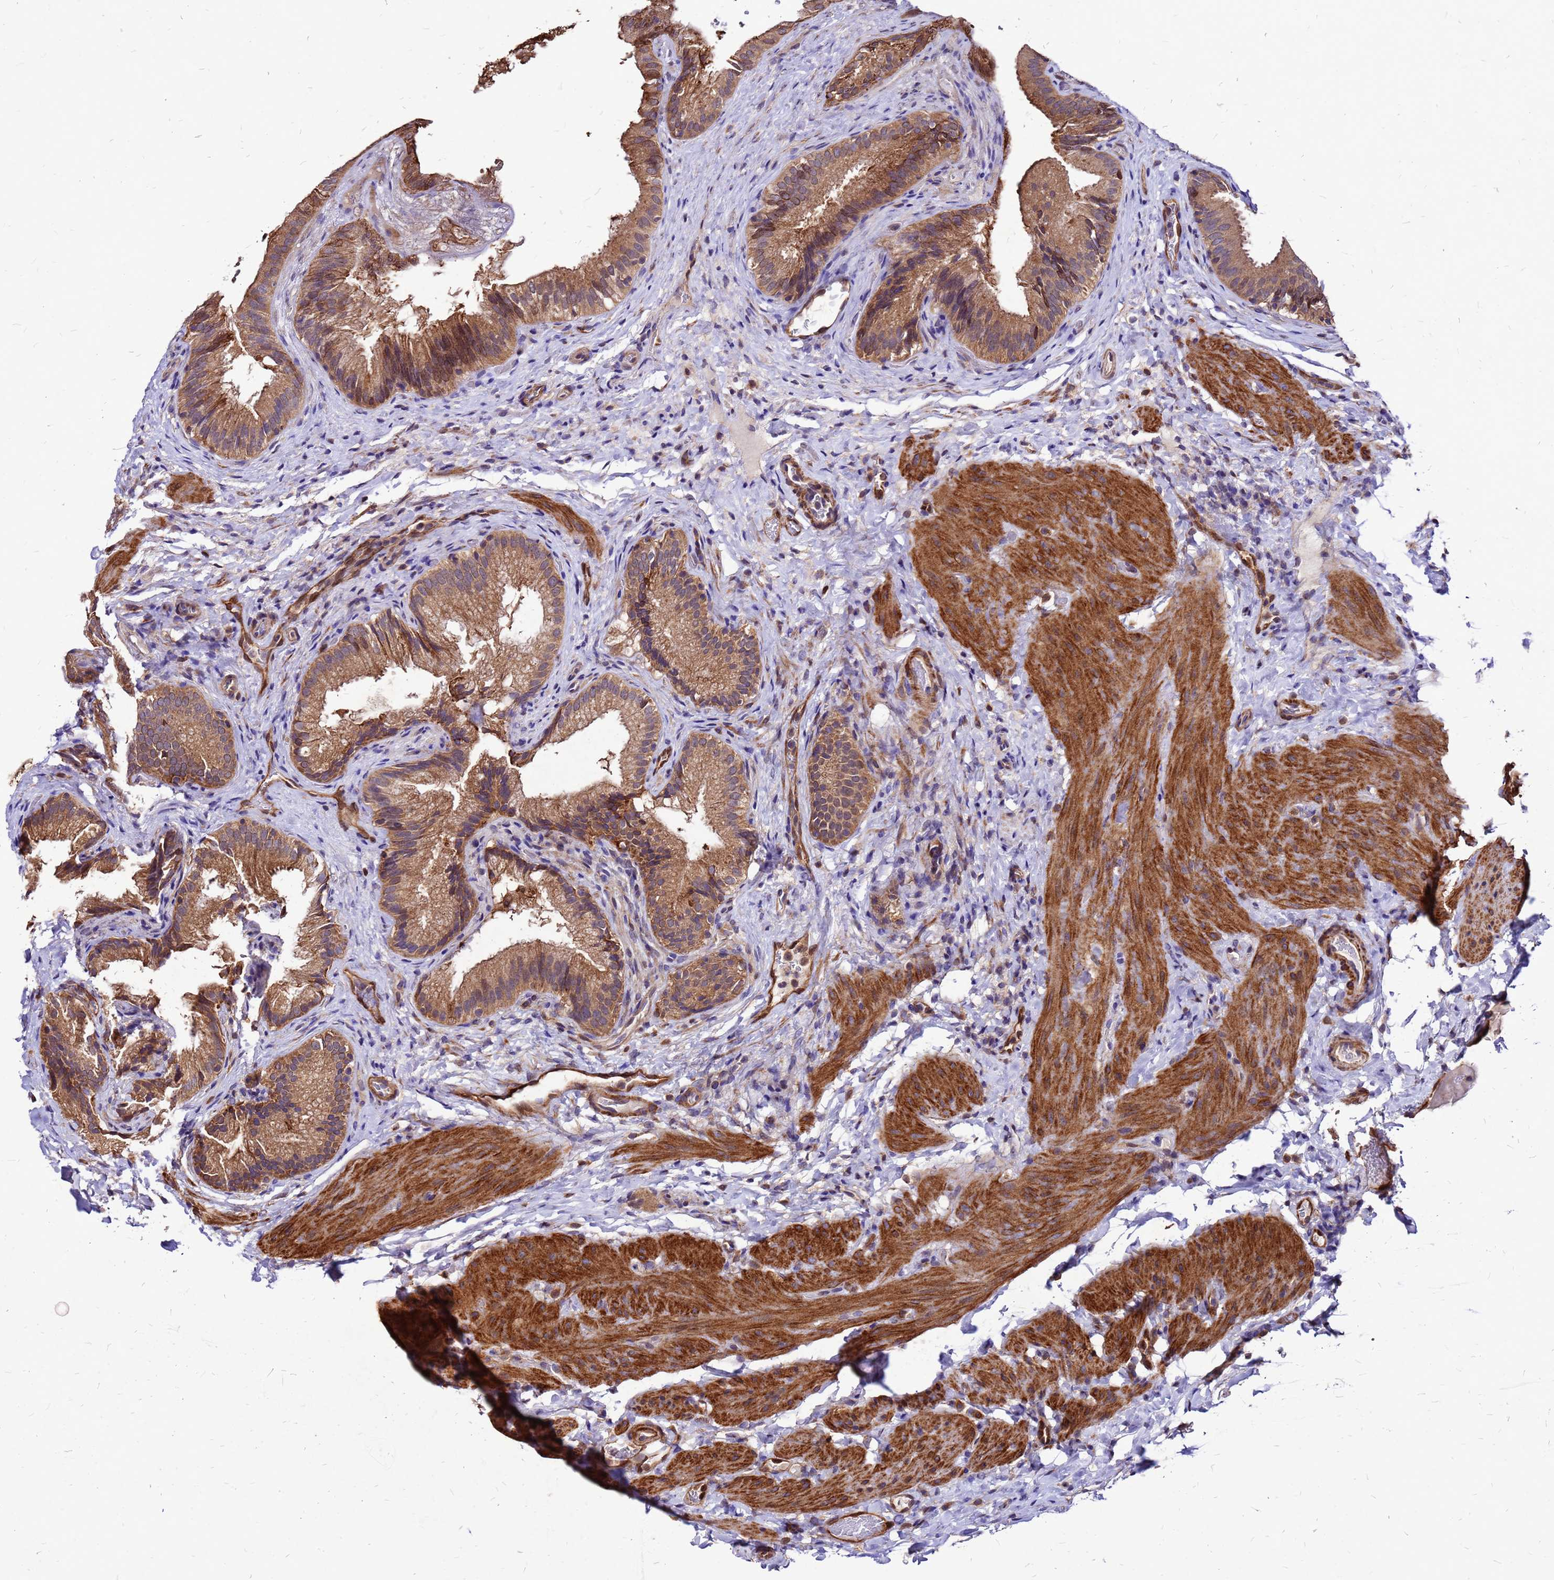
{"staining": {"intensity": "moderate", "quantity": ">75%", "location": "cytoplasmic/membranous"}, "tissue": "gallbladder", "cell_type": "Glandular cells", "image_type": "normal", "snomed": [{"axis": "morphology", "description": "Normal tissue, NOS"}, {"axis": "topography", "description": "Gallbladder"}], "caption": "A medium amount of moderate cytoplasmic/membranous staining is present in approximately >75% of glandular cells in benign gallbladder. (IHC, brightfield microscopy, high magnification).", "gene": "DUSP23", "patient": {"sex": "female", "age": 30}}